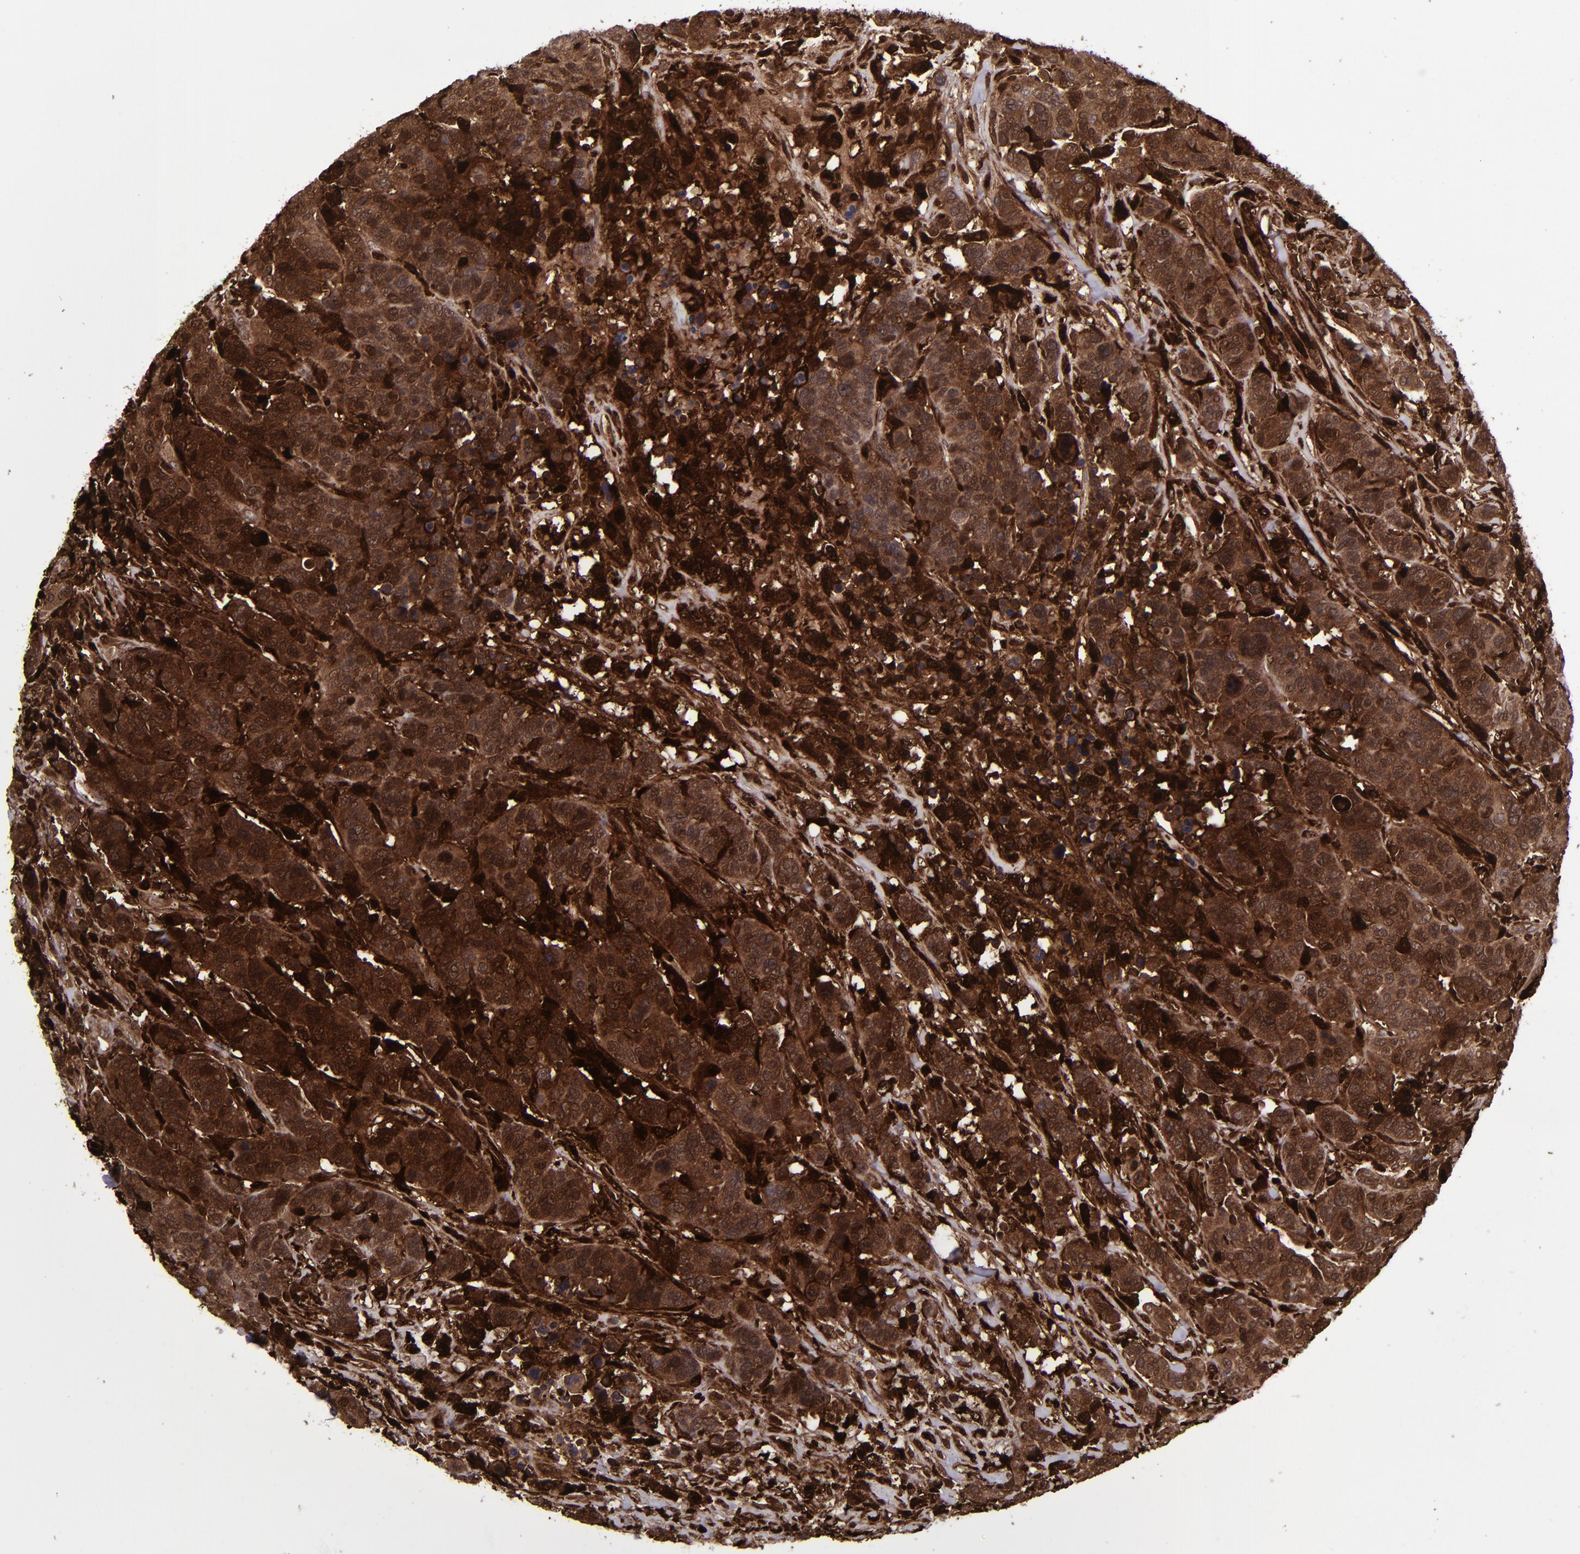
{"staining": {"intensity": "strong", "quantity": ">75%", "location": "cytoplasmic/membranous,nuclear"}, "tissue": "breast cancer", "cell_type": "Tumor cells", "image_type": "cancer", "snomed": [{"axis": "morphology", "description": "Duct carcinoma"}, {"axis": "topography", "description": "Breast"}], "caption": "A high-resolution photomicrograph shows IHC staining of breast cancer, which demonstrates strong cytoplasmic/membranous and nuclear staining in approximately >75% of tumor cells.", "gene": "TYMP", "patient": {"sex": "female", "age": 37}}